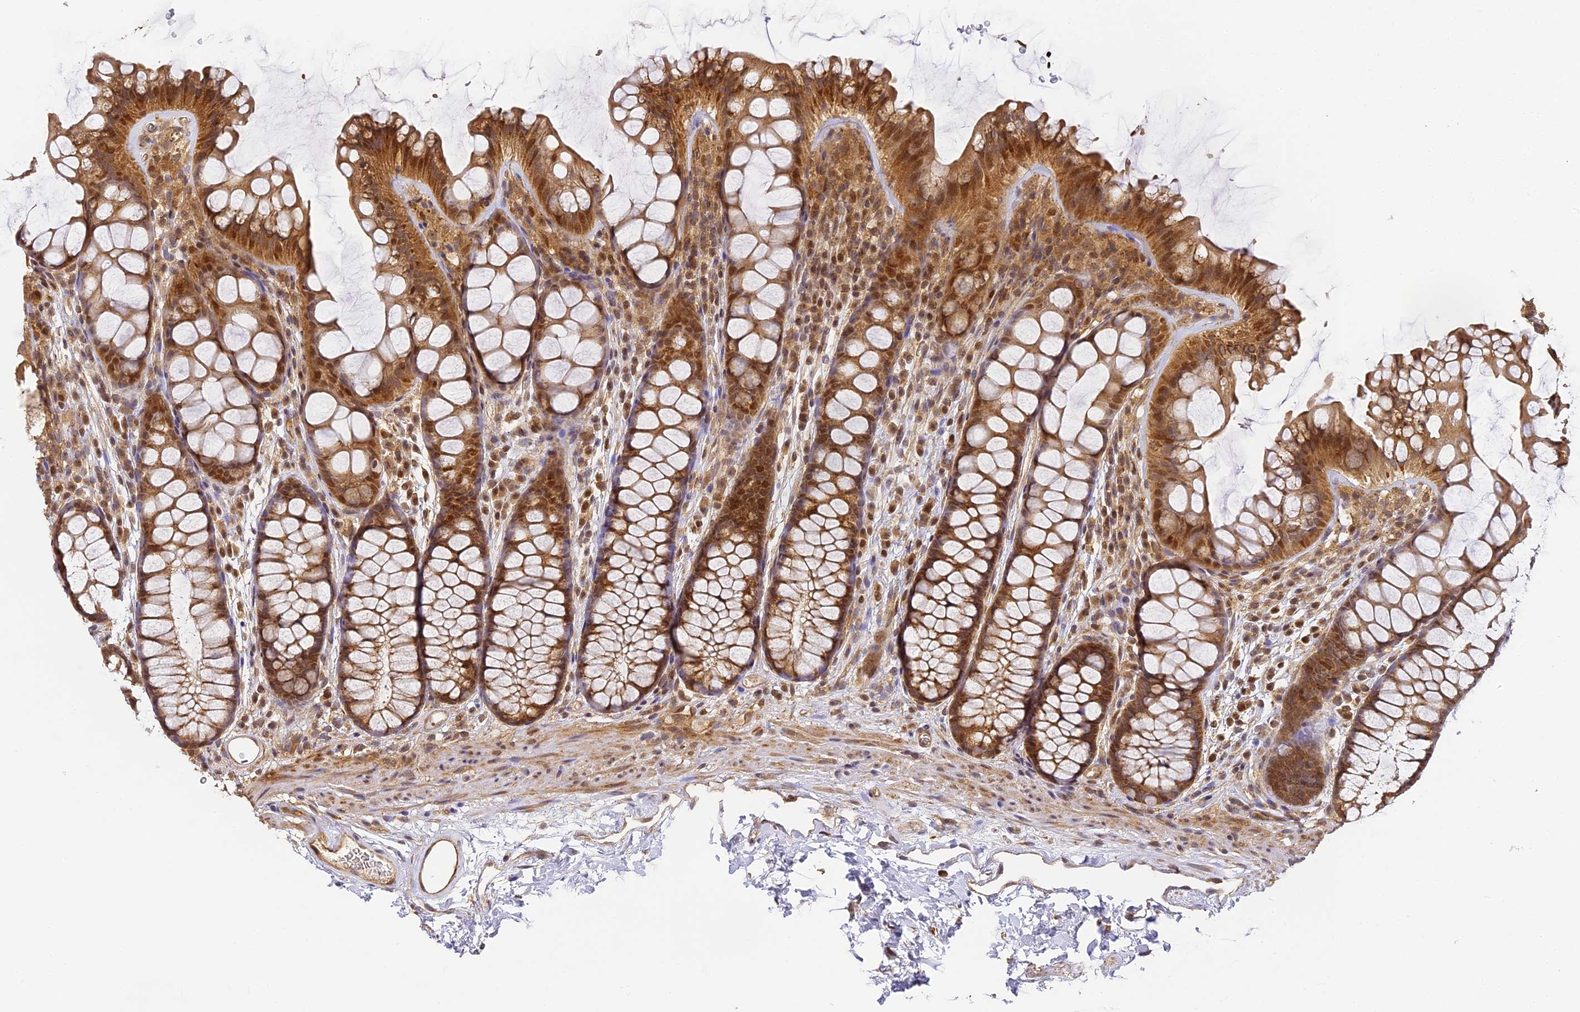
{"staining": {"intensity": "moderate", "quantity": ">75%", "location": "cytoplasmic/membranous,nuclear"}, "tissue": "colon", "cell_type": "Endothelial cells", "image_type": "normal", "snomed": [{"axis": "morphology", "description": "Normal tissue, NOS"}, {"axis": "topography", "description": "Colon"}], "caption": "Immunohistochemical staining of normal colon shows moderate cytoplasmic/membranous,nuclear protein staining in approximately >75% of endothelial cells. The protein is stained brown, and the nuclei are stained in blue (DAB IHC with brightfield microscopy, high magnification).", "gene": "ENSG00000268870", "patient": {"sex": "female", "age": 82}}